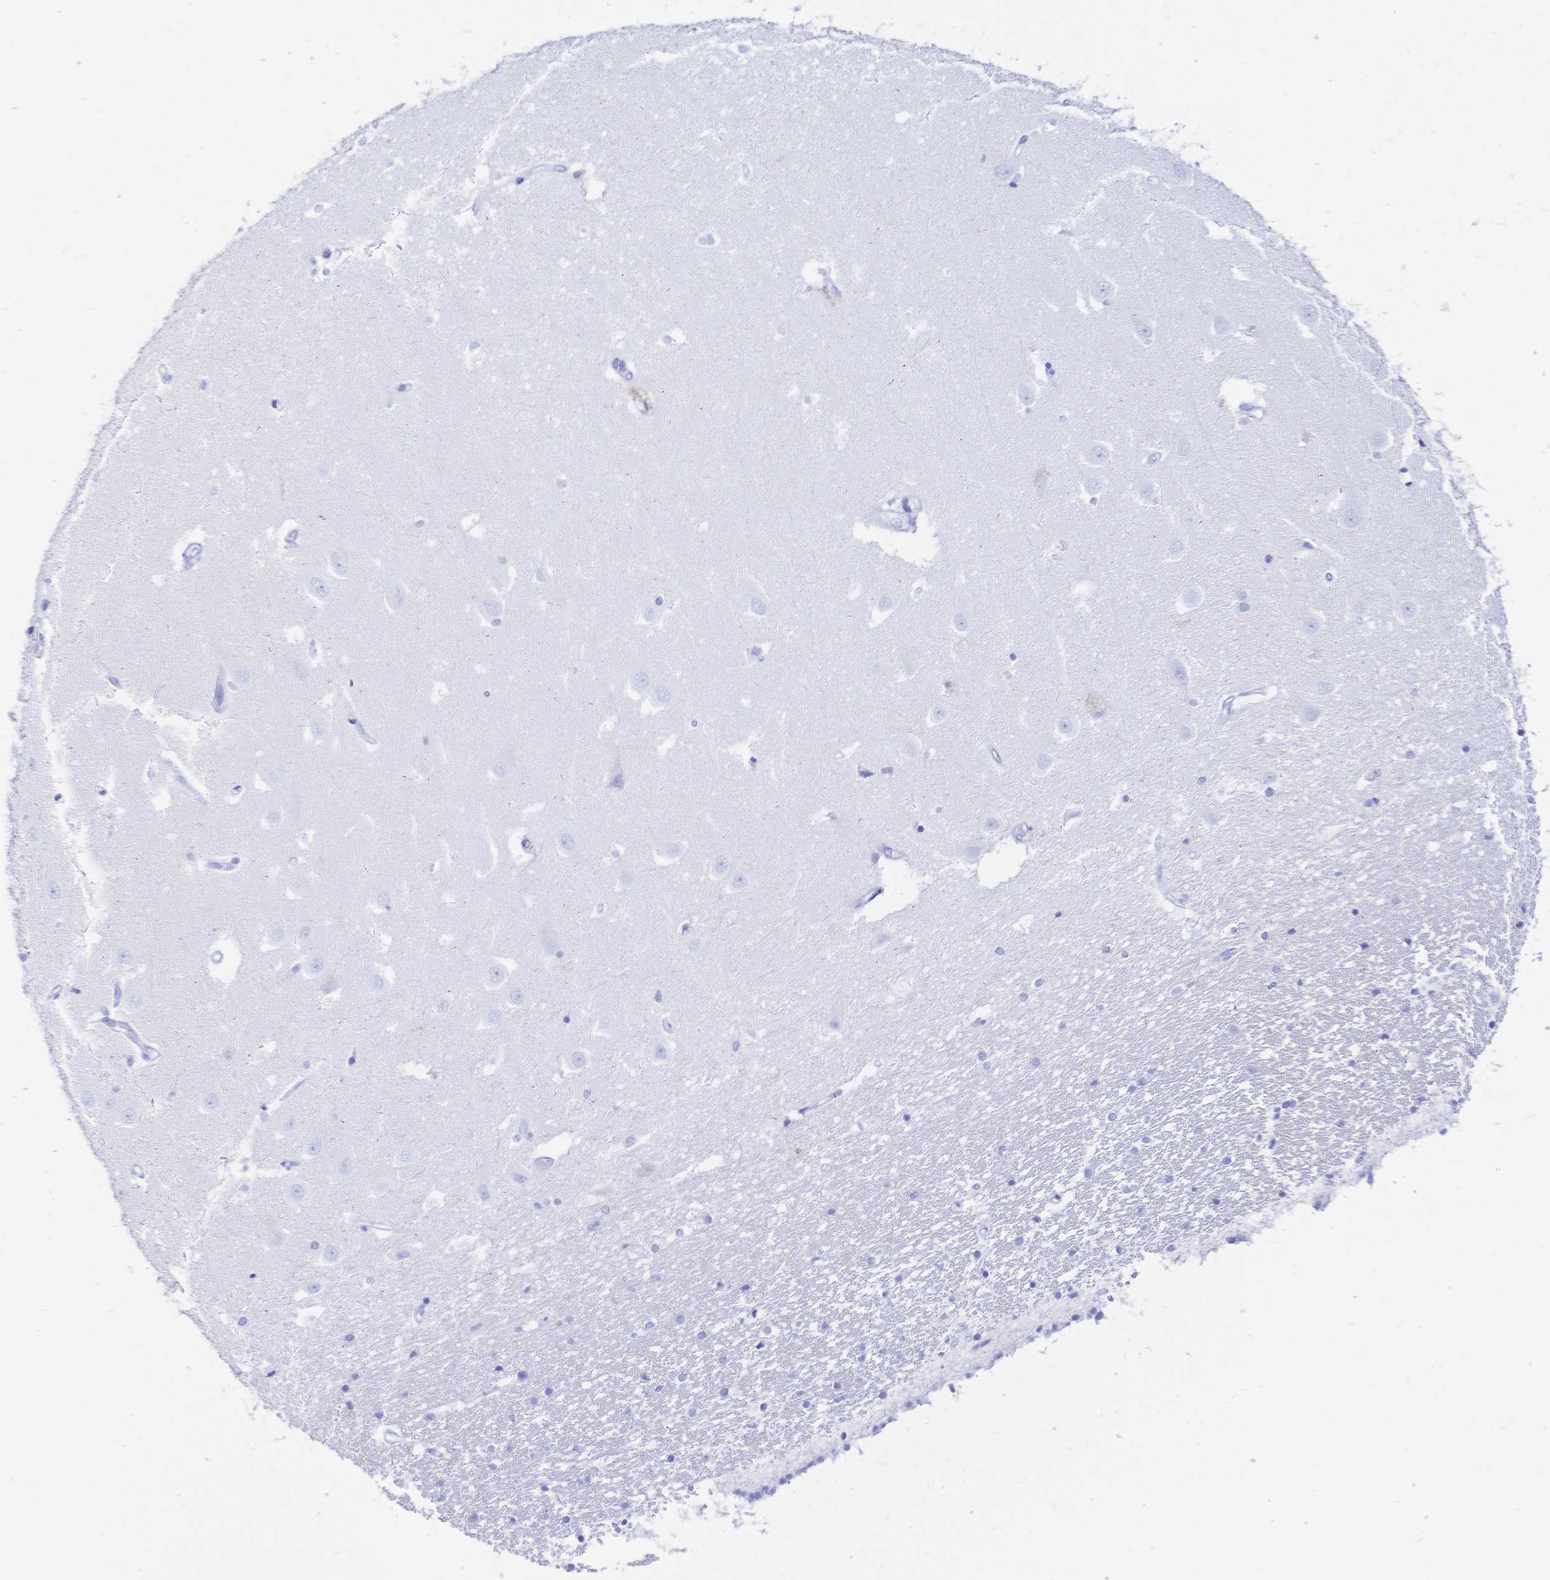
{"staining": {"intensity": "negative", "quantity": "none", "location": "none"}, "tissue": "hippocampus", "cell_type": "Glial cells", "image_type": "normal", "snomed": [{"axis": "morphology", "description": "Normal tissue, NOS"}, {"axis": "topography", "description": "Hippocampus"}], "caption": "A histopathology image of hippocampus stained for a protein shows no brown staining in glial cells. The staining is performed using DAB (3,3'-diaminobenzidine) brown chromogen with nuclei counter-stained in using hematoxylin.", "gene": "UMOD", "patient": {"sex": "male", "age": 63}}